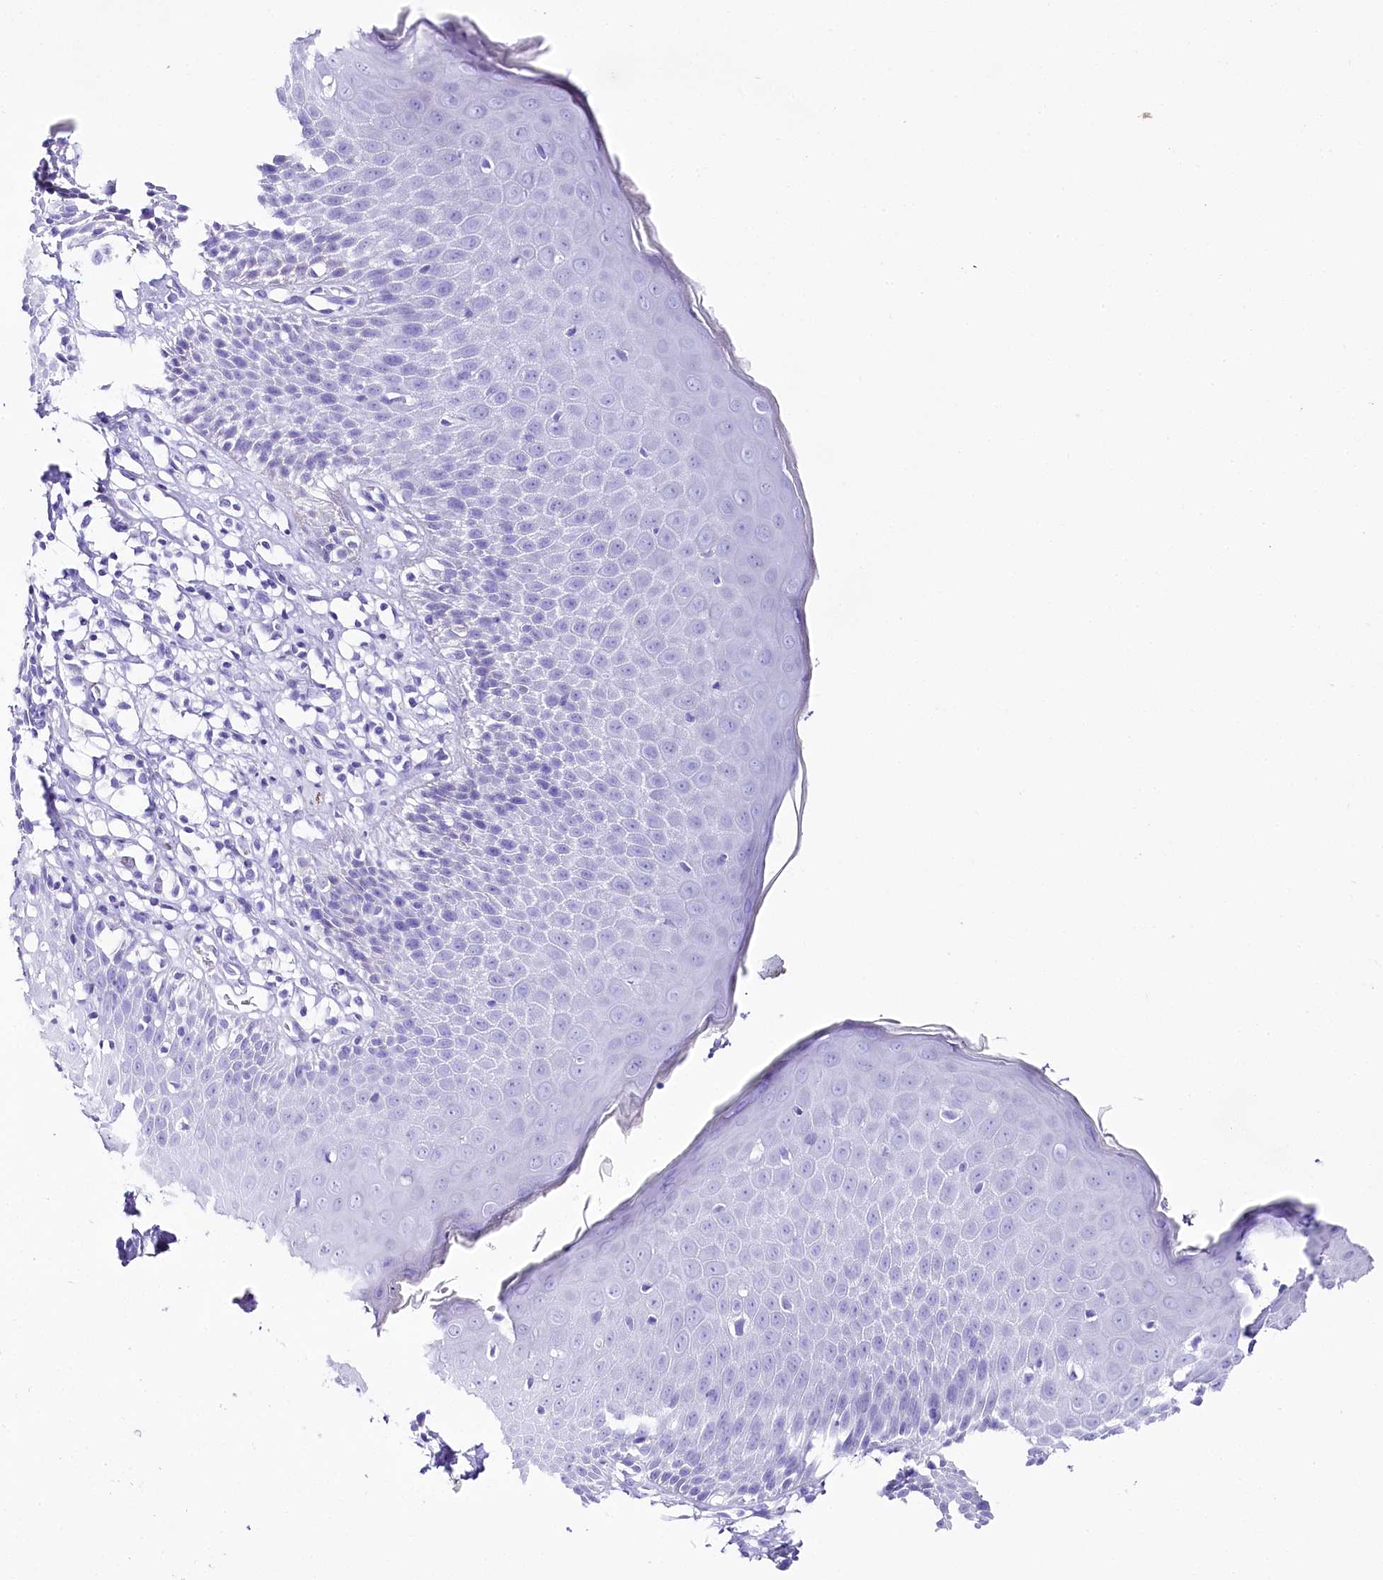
{"staining": {"intensity": "weak", "quantity": "<25%", "location": "cytoplasmic/membranous"}, "tissue": "skin", "cell_type": "Epidermal cells", "image_type": "normal", "snomed": [{"axis": "morphology", "description": "Normal tissue, NOS"}, {"axis": "topography", "description": "Vulva"}], "caption": "The IHC histopathology image has no significant staining in epidermal cells of skin.", "gene": "CSN3", "patient": {"sex": "female", "age": 68}}